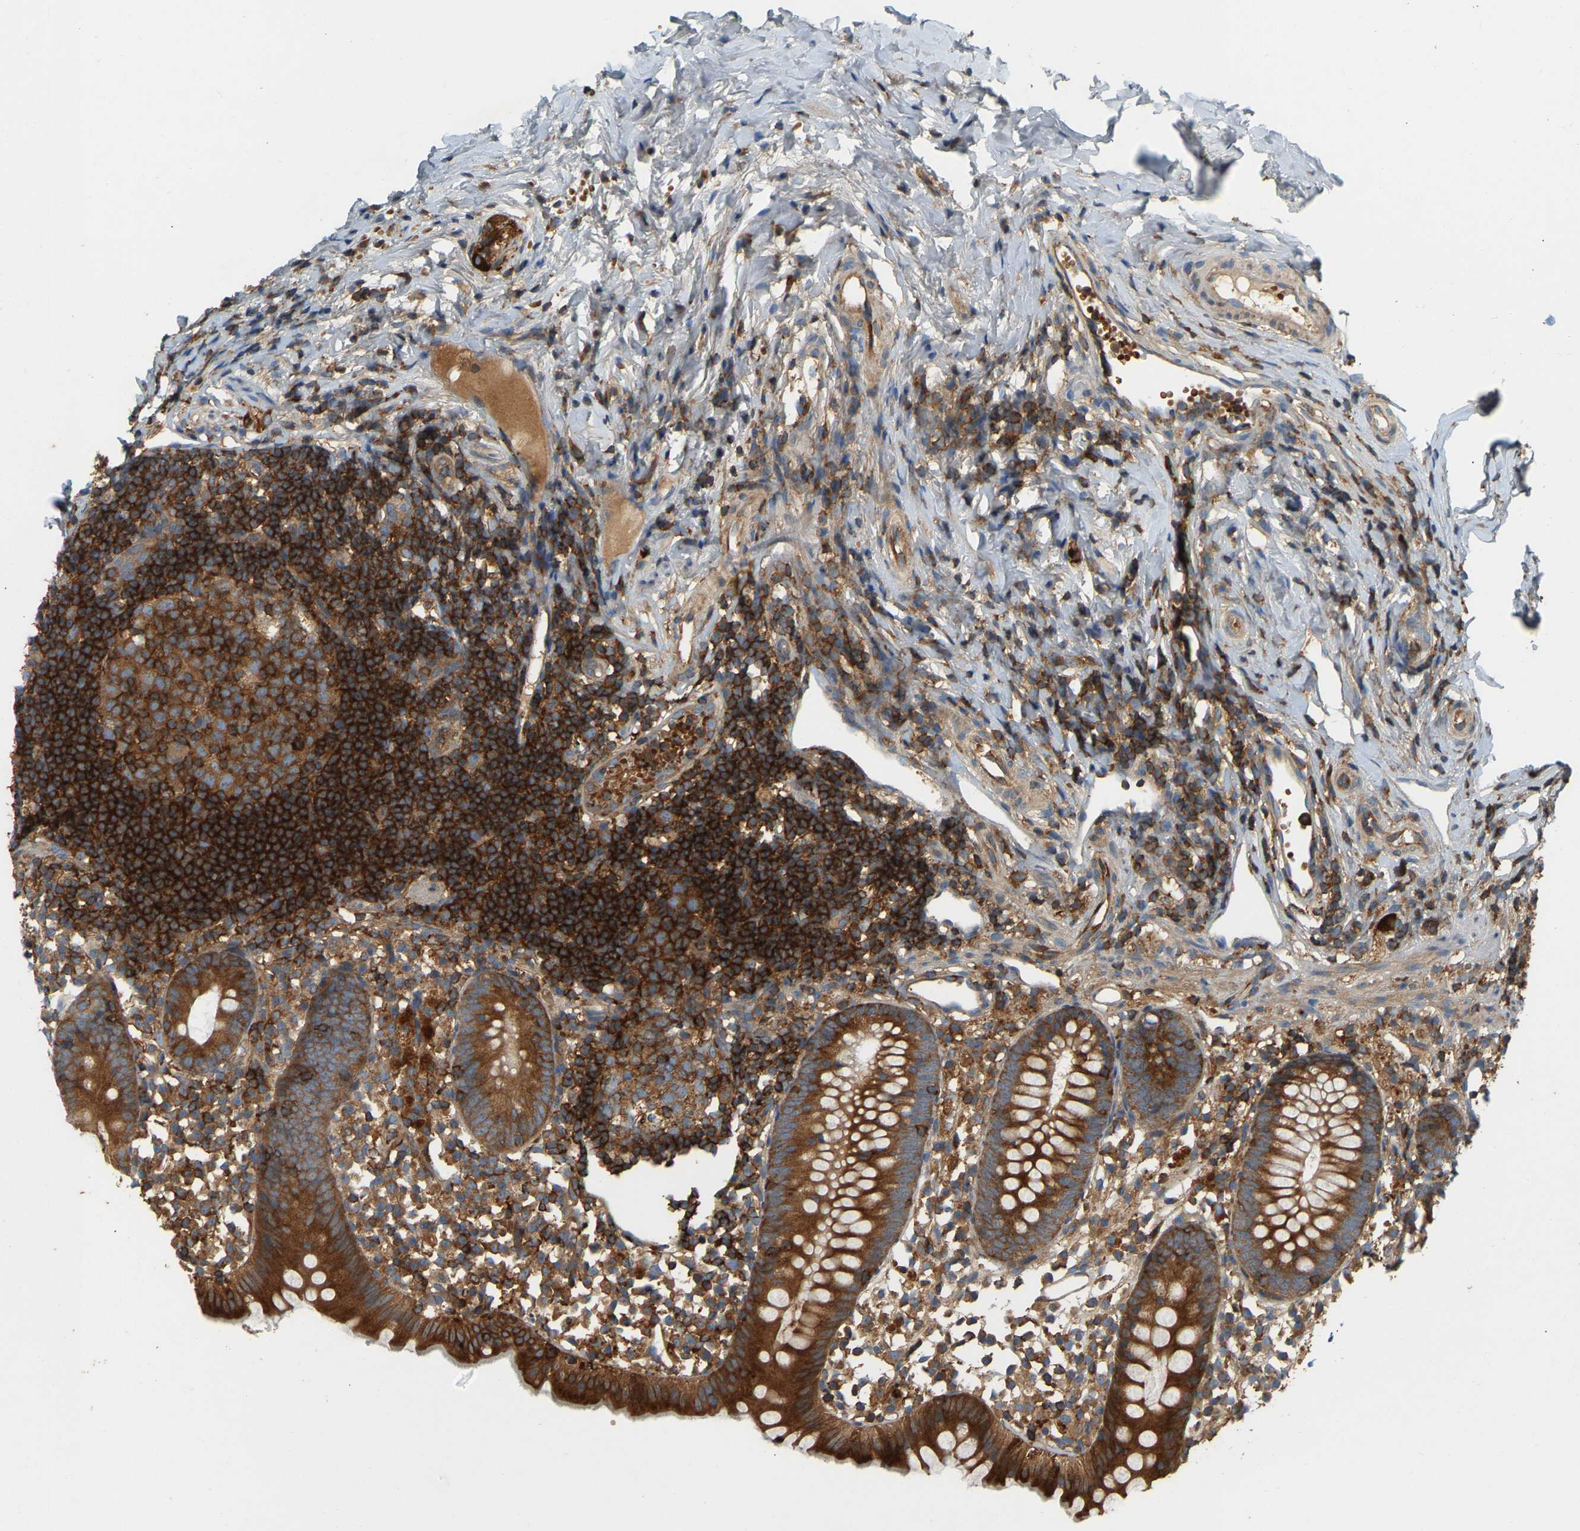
{"staining": {"intensity": "strong", "quantity": ">75%", "location": "cytoplasmic/membranous"}, "tissue": "appendix", "cell_type": "Glandular cells", "image_type": "normal", "snomed": [{"axis": "morphology", "description": "Normal tissue, NOS"}, {"axis": "topography", "description": "Appendix"}], "caption": "IHC of normal human appendix reveals high levels of strong cytoplasmic/membranous staining in about >75% of glandular cells. (brown staining indicates protein expression, while blue staining denotes nuclei).", "gene": "AKAP13", "patient": {"sex": "female", "age": 20}}